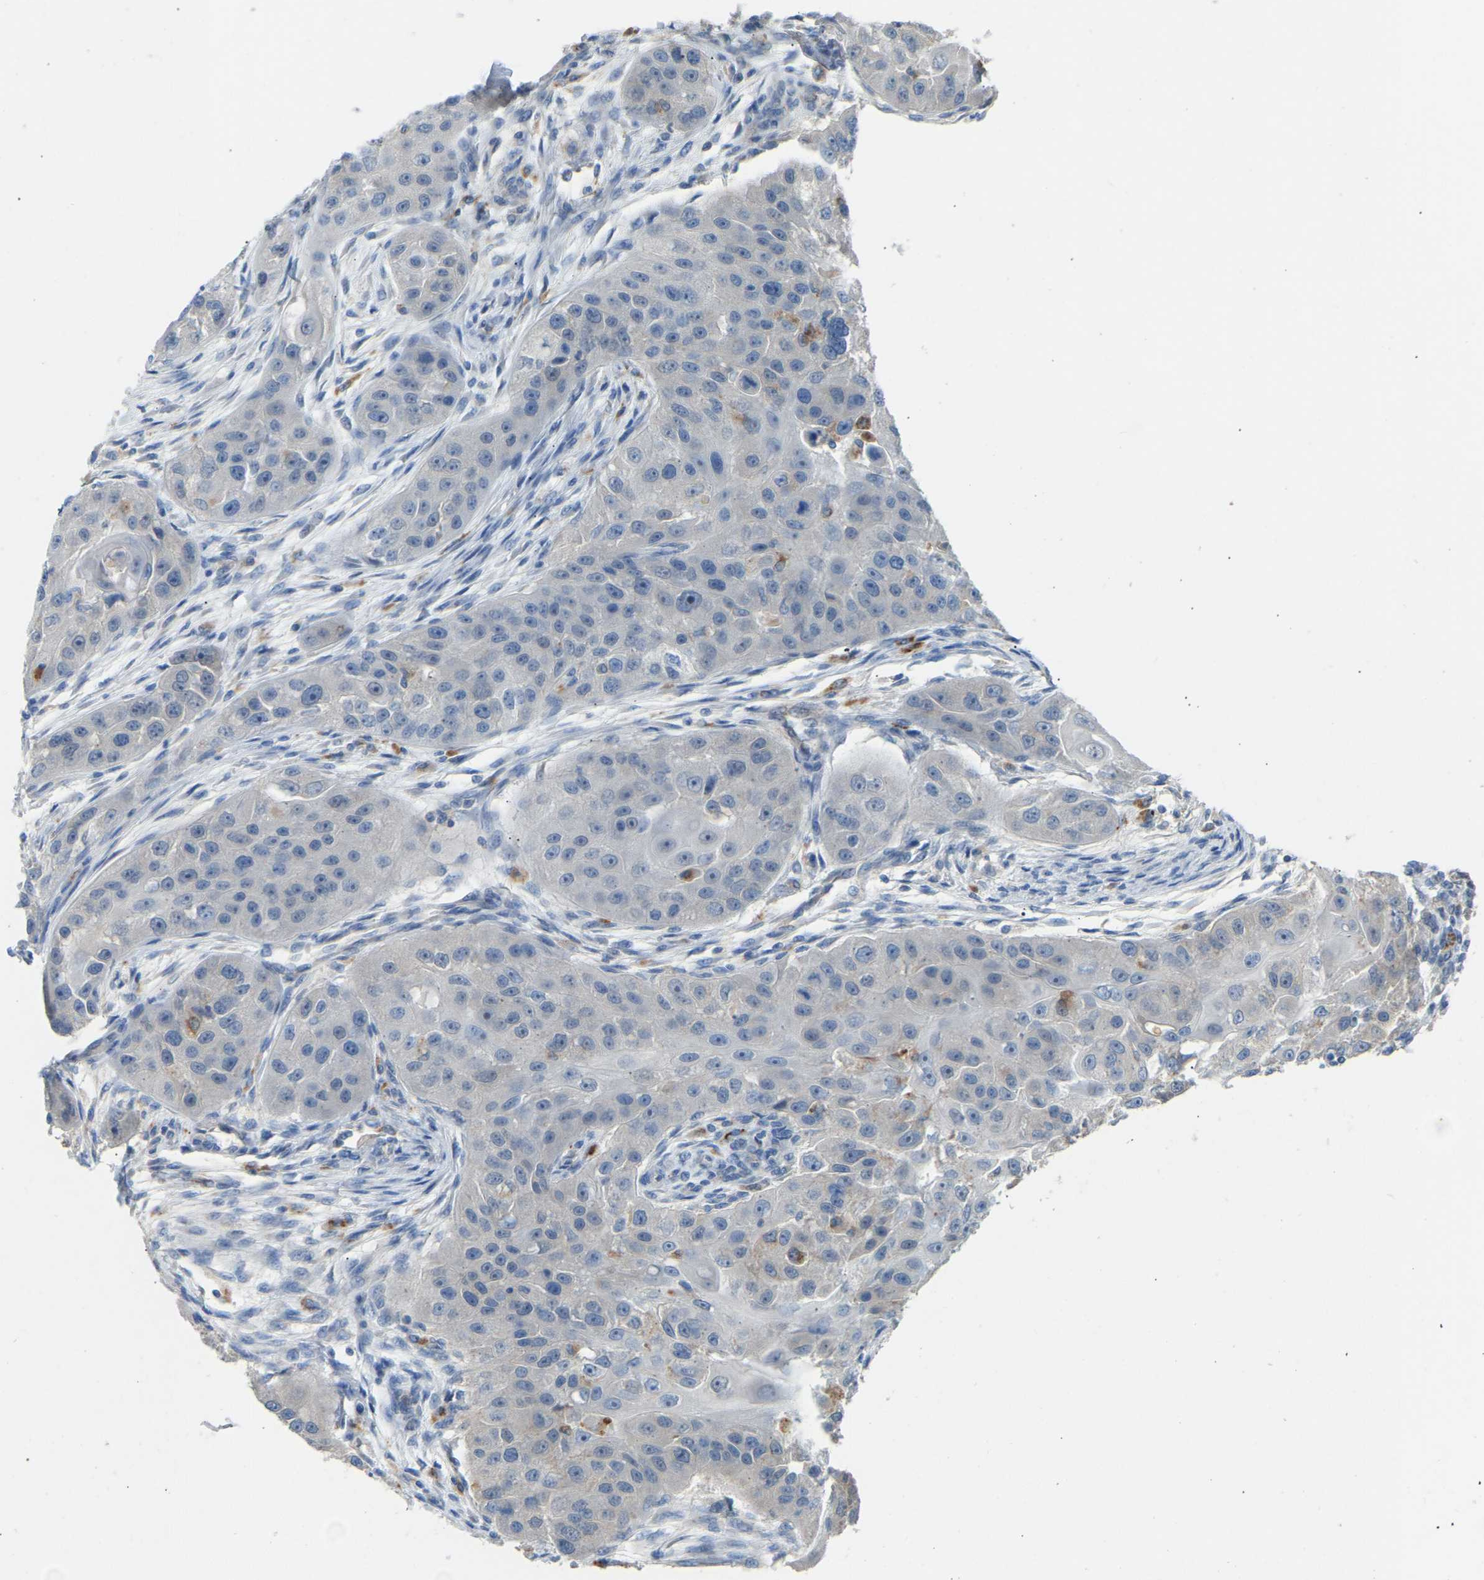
{"staining": {"intensity": "negative", "quantity": "none", "location": "none"}, "tissue": "head and neck cancer", "cell_type": "Tumor cells", "image_type": "cancer", "snomed": [{"axis": "morphology", "description": "Normal tissue, NOS"}, {"axis": "morphology", "description": "Squamous cell carcinoma, NOS"}, {"axis": "topography", "description": "Skeletal muscle"}, {"axis": "topography", "description": "Head-Neck"}], "caption": "An image of head and neck squamous cell carcinoma stained for a protein shows no brown staining in tumor cells. The staining is performed using DAB (3,3'-diaminobenzidine) brown chromogen with nuclei counter-stained in using hematoxylin.", "gene": "RGP1", "patient": {"sex": "male", "age": 51}}